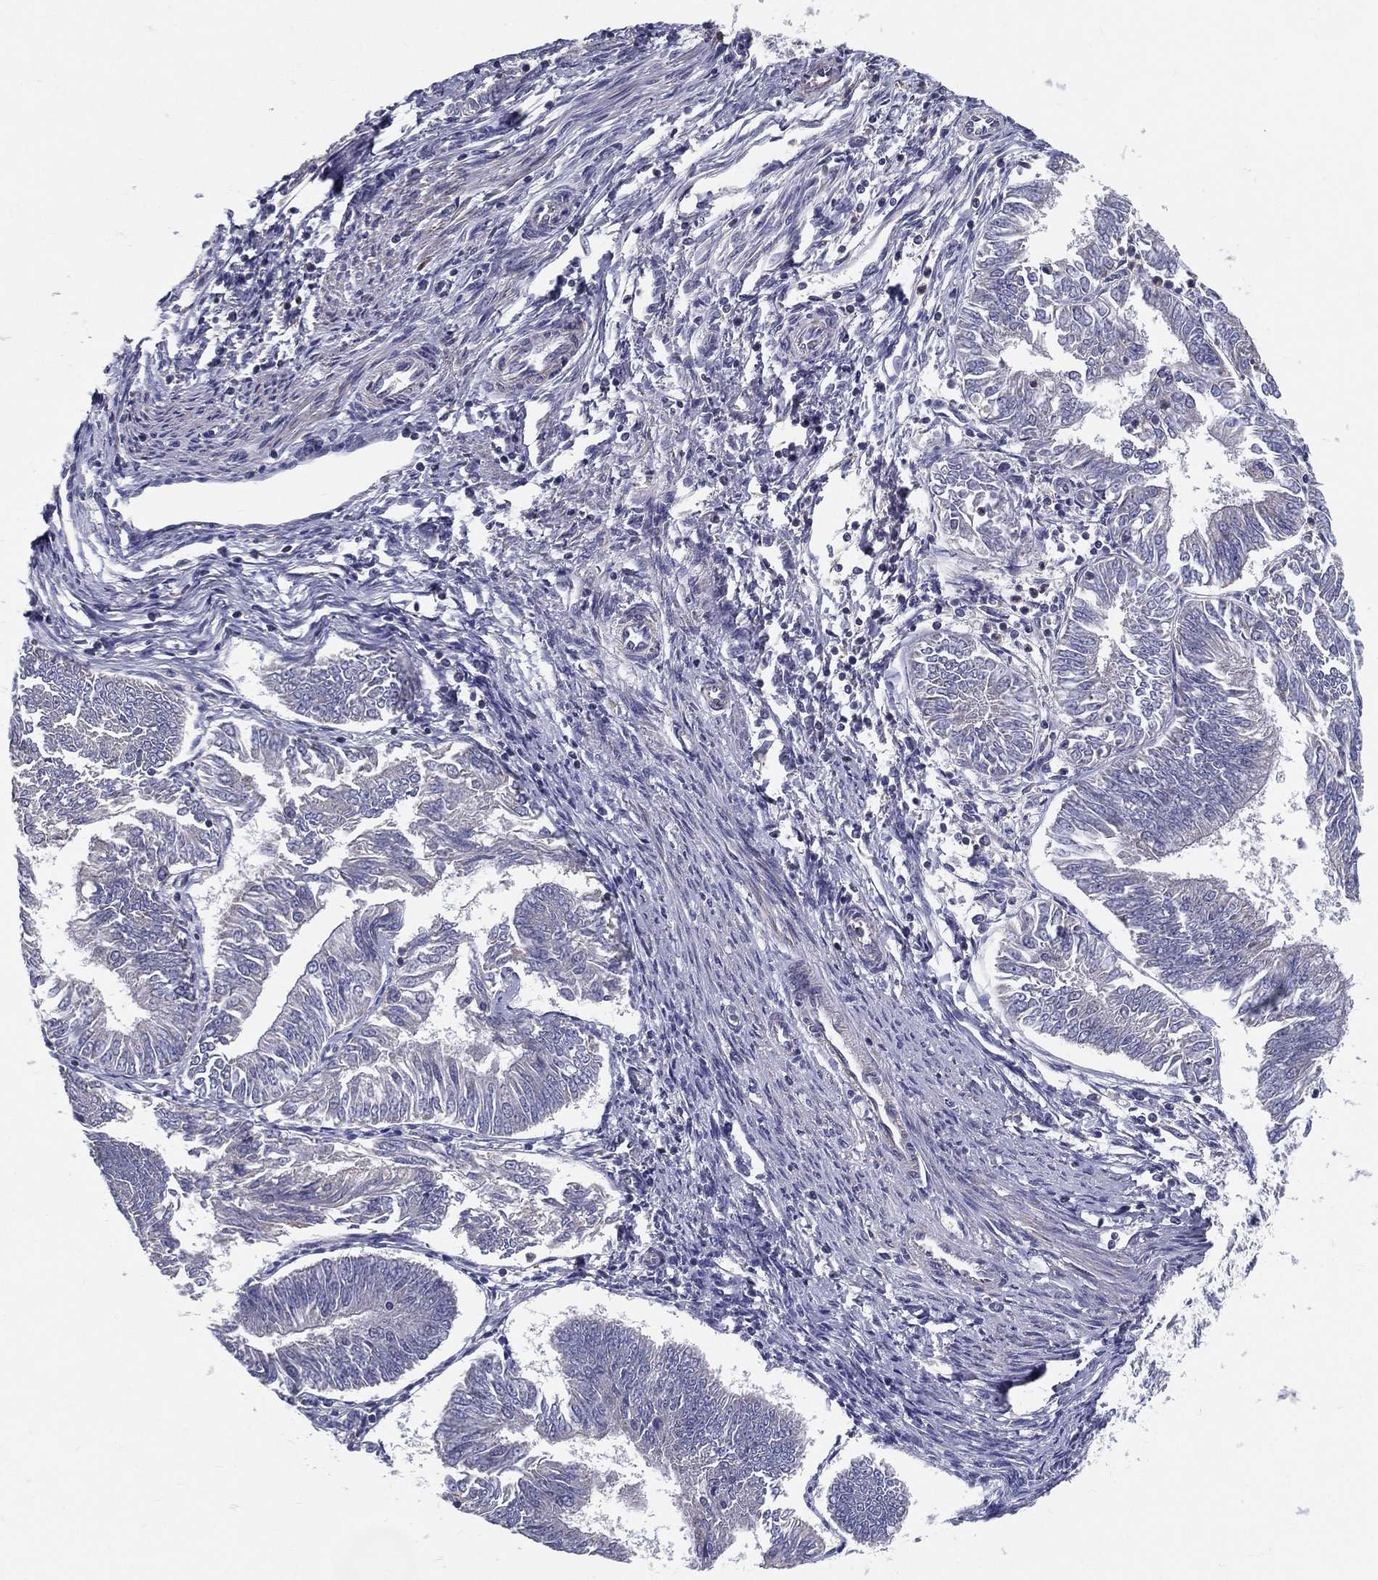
{"staining": {"intensity": "negative", "quantity": "none", "location": "none"}, "tissue": "endometrial cancer", "cell_type": "Tumor cells", "image_type": "cancer", "snomed": [{"axis": "morphology", "description": "Adenocarcinoma, NOS"}, {"axis": "topography", "description": "Endometrium"}], "caption": "Endometrial adenocarcinoma stained for a protein using IHC exhibits no positivity tumor cells.", "gene": "PCSK1", "patient": {"sex": "female", "age": 58}}